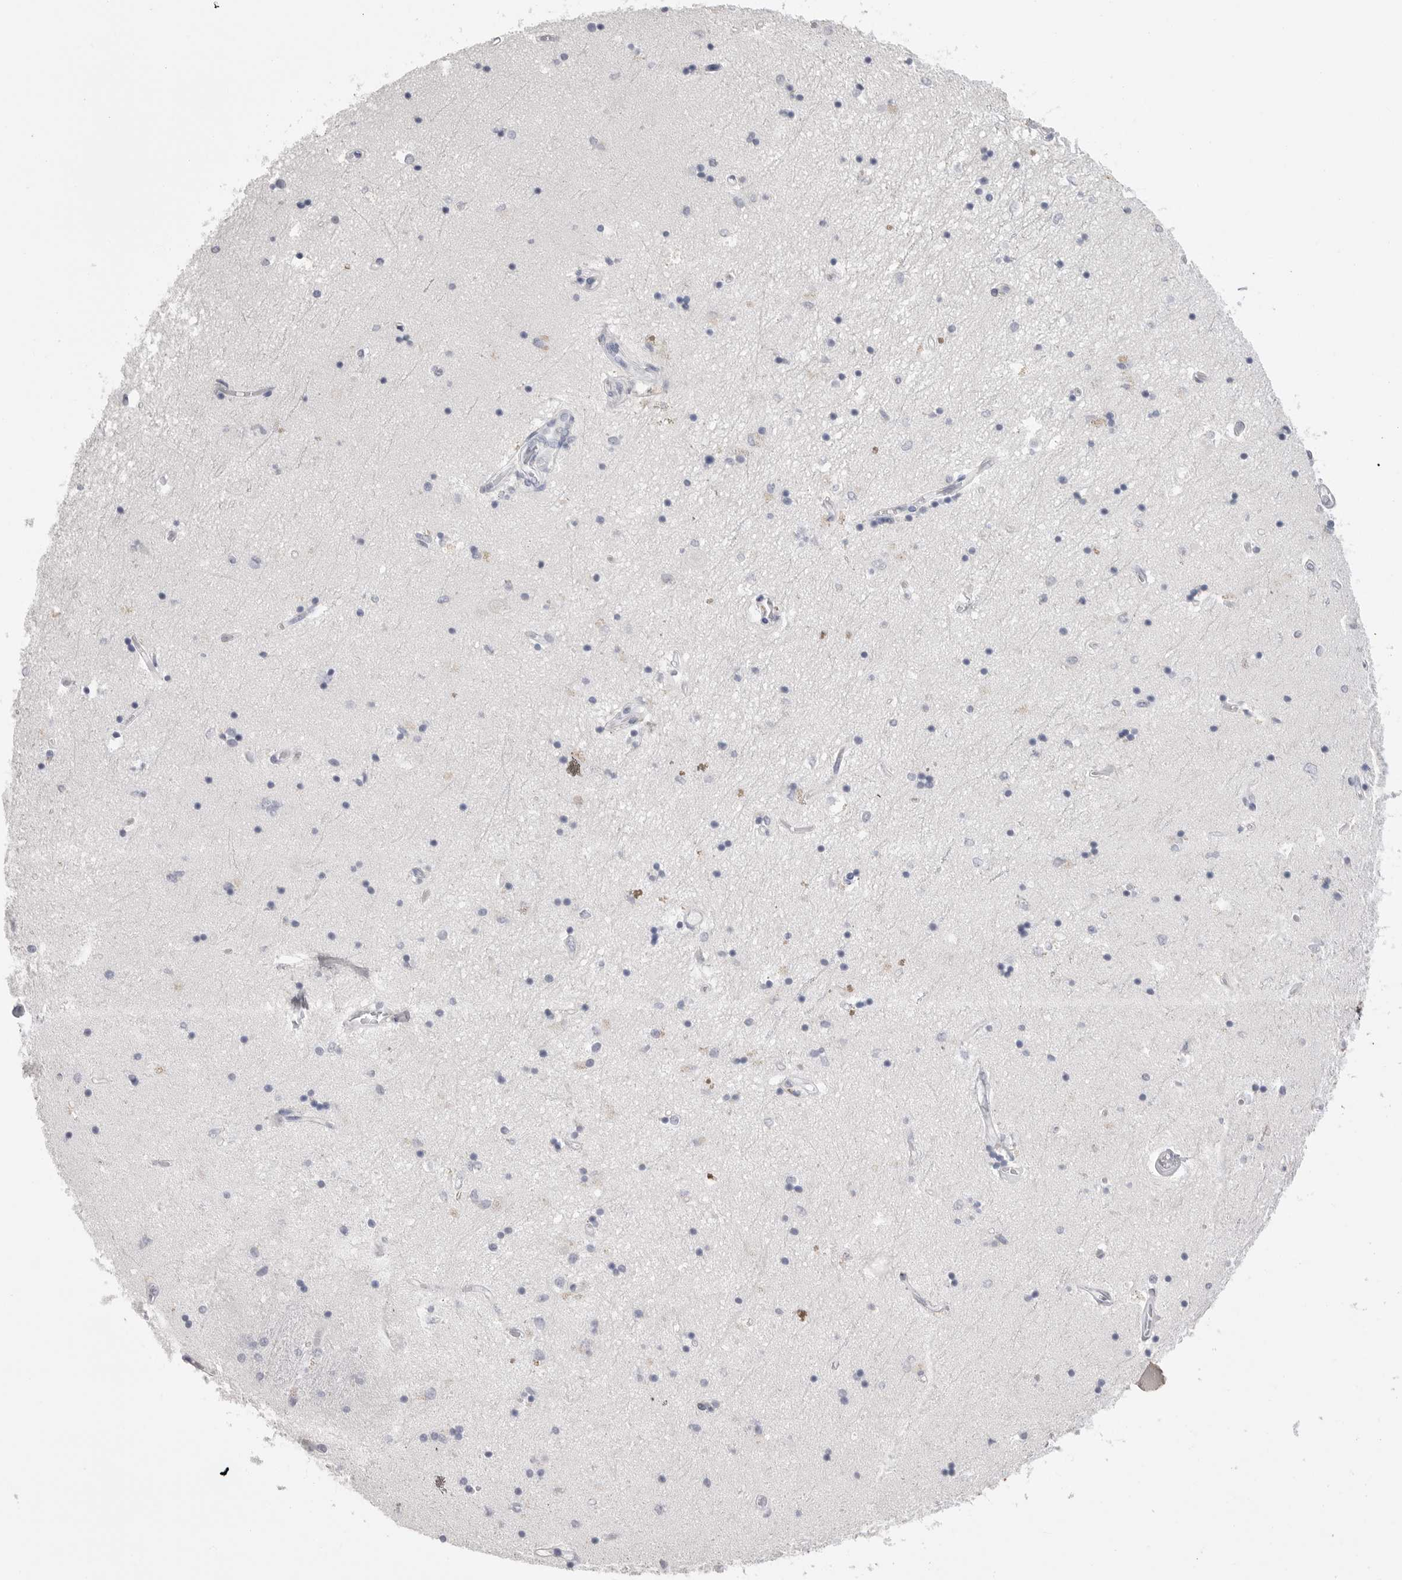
{"staining": {"intensity": "negative", "quantity": "none", "location": "none"}, "tissue": "hippocampus", "cell_type": "Glial cells", "image_type": "normal", "snomed": [{"axis": "morphology", "description": "Normal tissue, NOS"}, {"axis": "topography", "description": "Hippocampus"}], "caption": "There is no significant expression in glial cells of hippocampus. (DAB (3,3'-diaminobenzidine) IHC visualized using brightfield microscopy, high magnification).", "gene": "CPB1", "patient": {"sex": "male", "age": 45}}